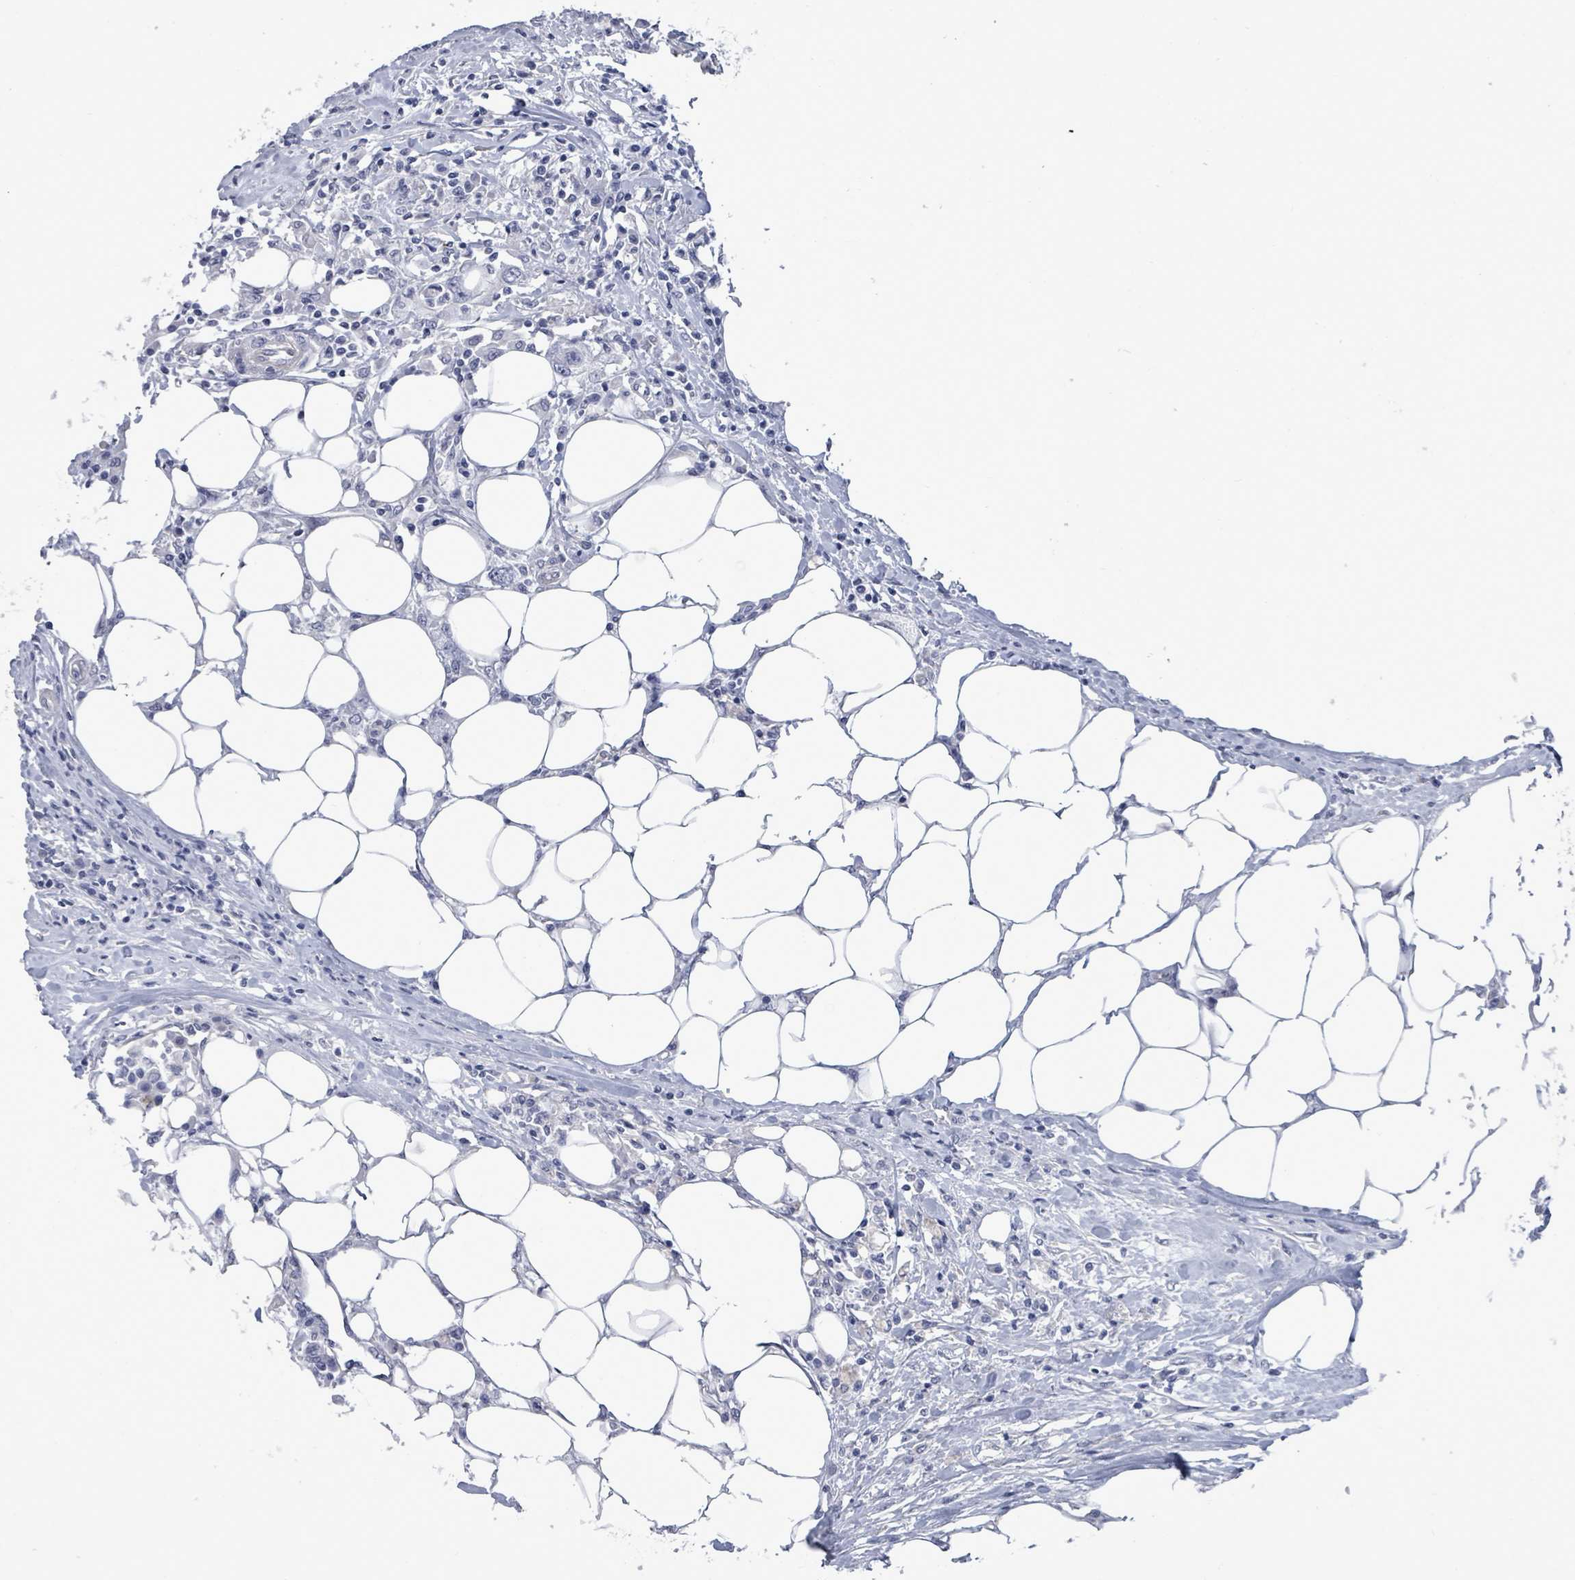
{"staining": {"intensity": "negative", "quantity": "none", "location": "none"}, "tissue": "colorectal cancer", "cell_type": "Tumor cells", "image_type": "cancer", "snomed": [{"axis": "morphology", "description": "Adenocarcinoma, NOS"}, {"axis": "topography", "description": "Colon"}], "caption": "Micrograph shows no protein positivity in tumor cells of colorectal cancer (adenocarcinoma) tissue. Brightfield microscopy of immunohistochemistry stained with DAB (brown) and hematoxylin (blue), captured at high magnification.", "gene": "CT45A5", "patient": {"sex": "male", "age": 71}}